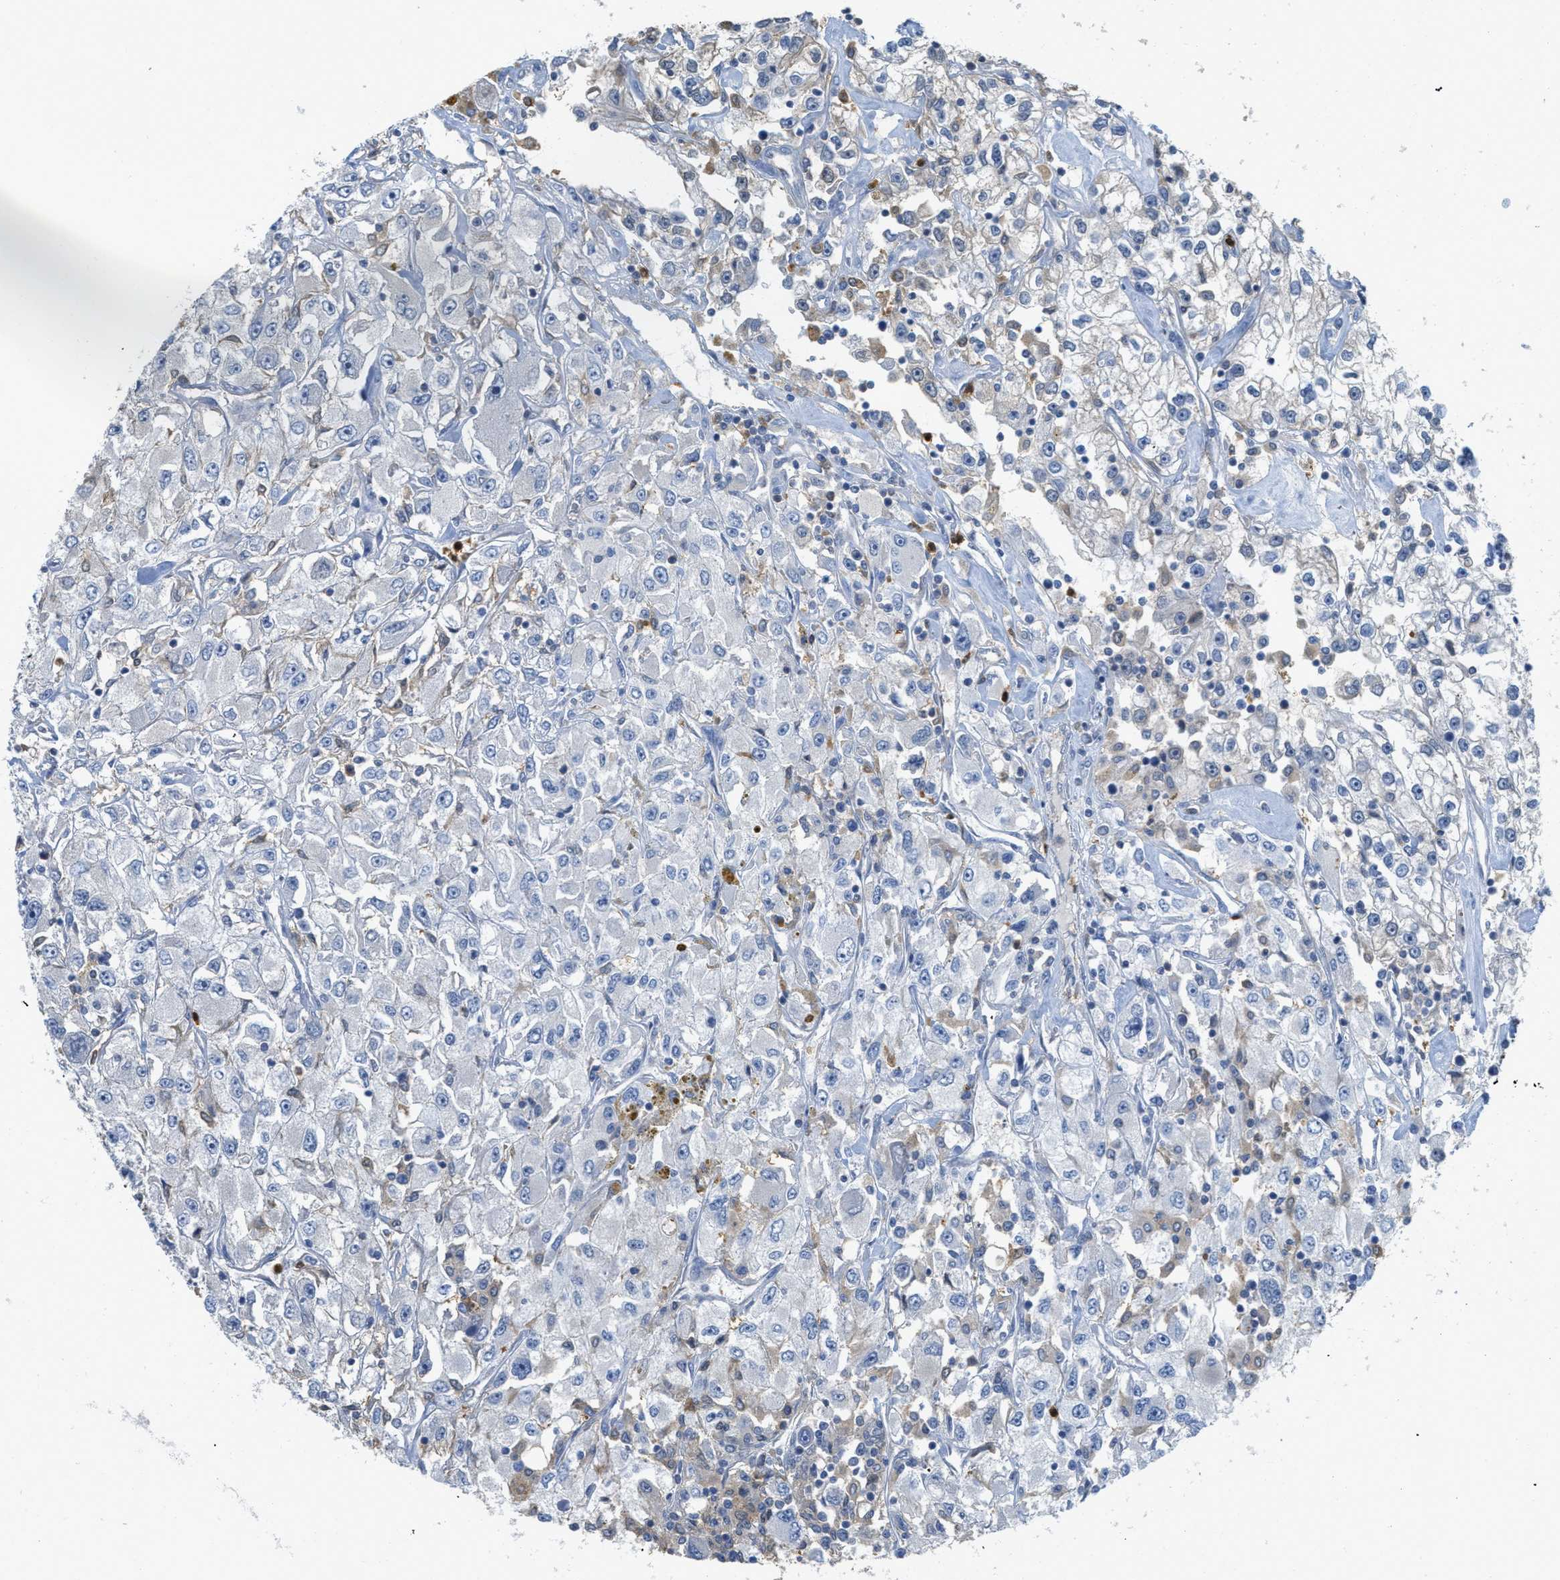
{"staining": {"intensity": "negative", "quantity": "none", "location": "none"}, "tissue": "renal cancer", "cell_type": "Tumor cells", "image_type": "cancer", "snomed": [{"axis": "morphology", "description": "Adenocarcinoma, NOS"}, {"axis": "topography", "description": "Kidney"}], "caption": "Tumor cells are negative for protein expression in human renal cancer (adenocarcinoma).", "gene": "SERPINB1", "patient": {"sex": "female", "age": 52}}